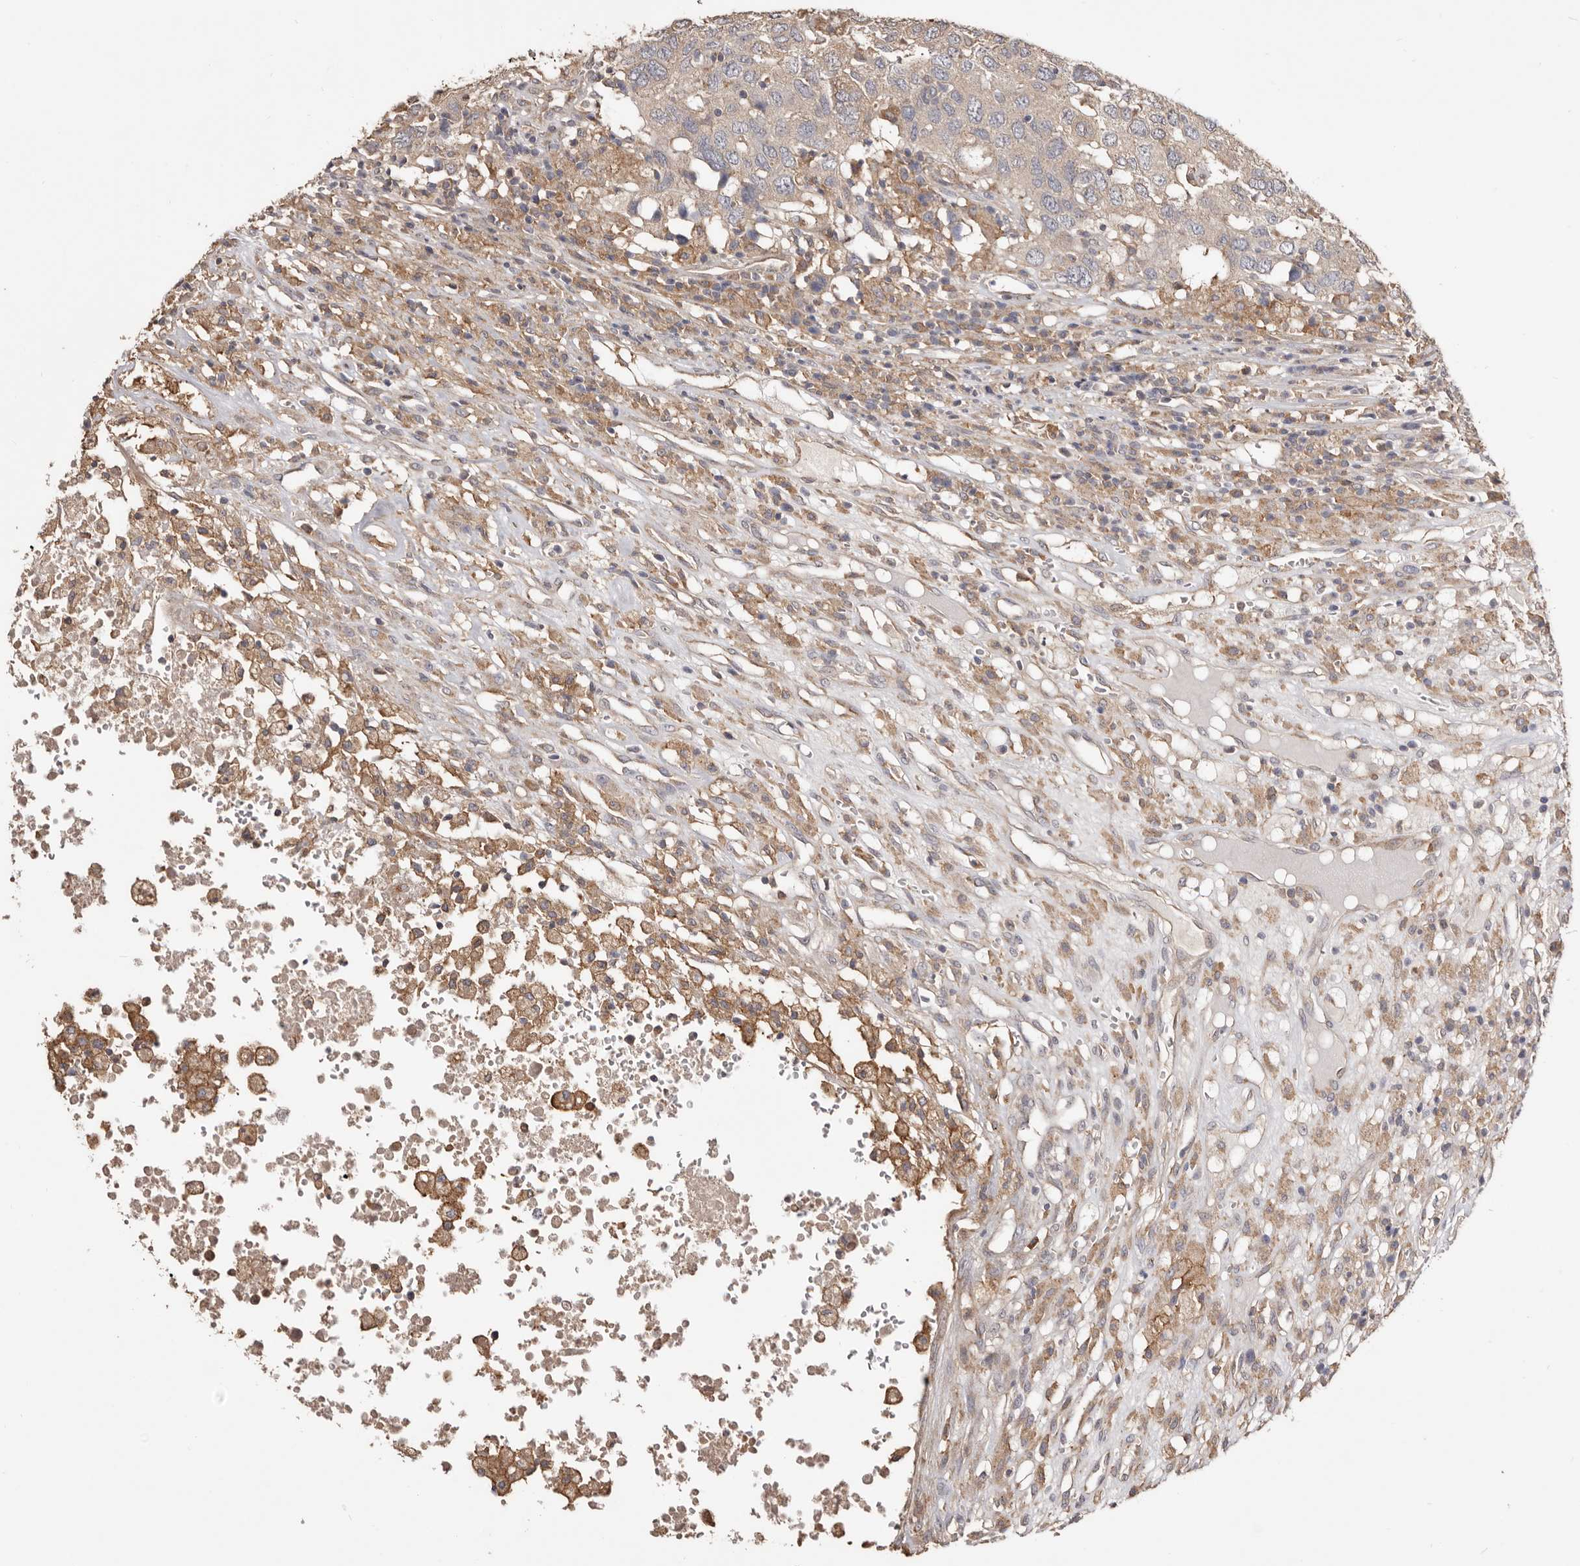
{"staining": {"intensity": "negative", "quantity": "none", "location": "none"}, "tissue": "head and neck cancer", "cell_type": "Tumor cells", "image_type": "cancer", "snomed": [{"axis": "morphology", "description": "Squamous cell carcinoma, NOS"}, {"axis": "topography", "description": "Head-Neck"}], "caption": "IHC image of head and neck squamous cell carcinoma stained for a protein (brown), which exhibits no expression in tumor cells.", "gene": "LRRC25", "patient": {"sex": "male", "age": 66}}